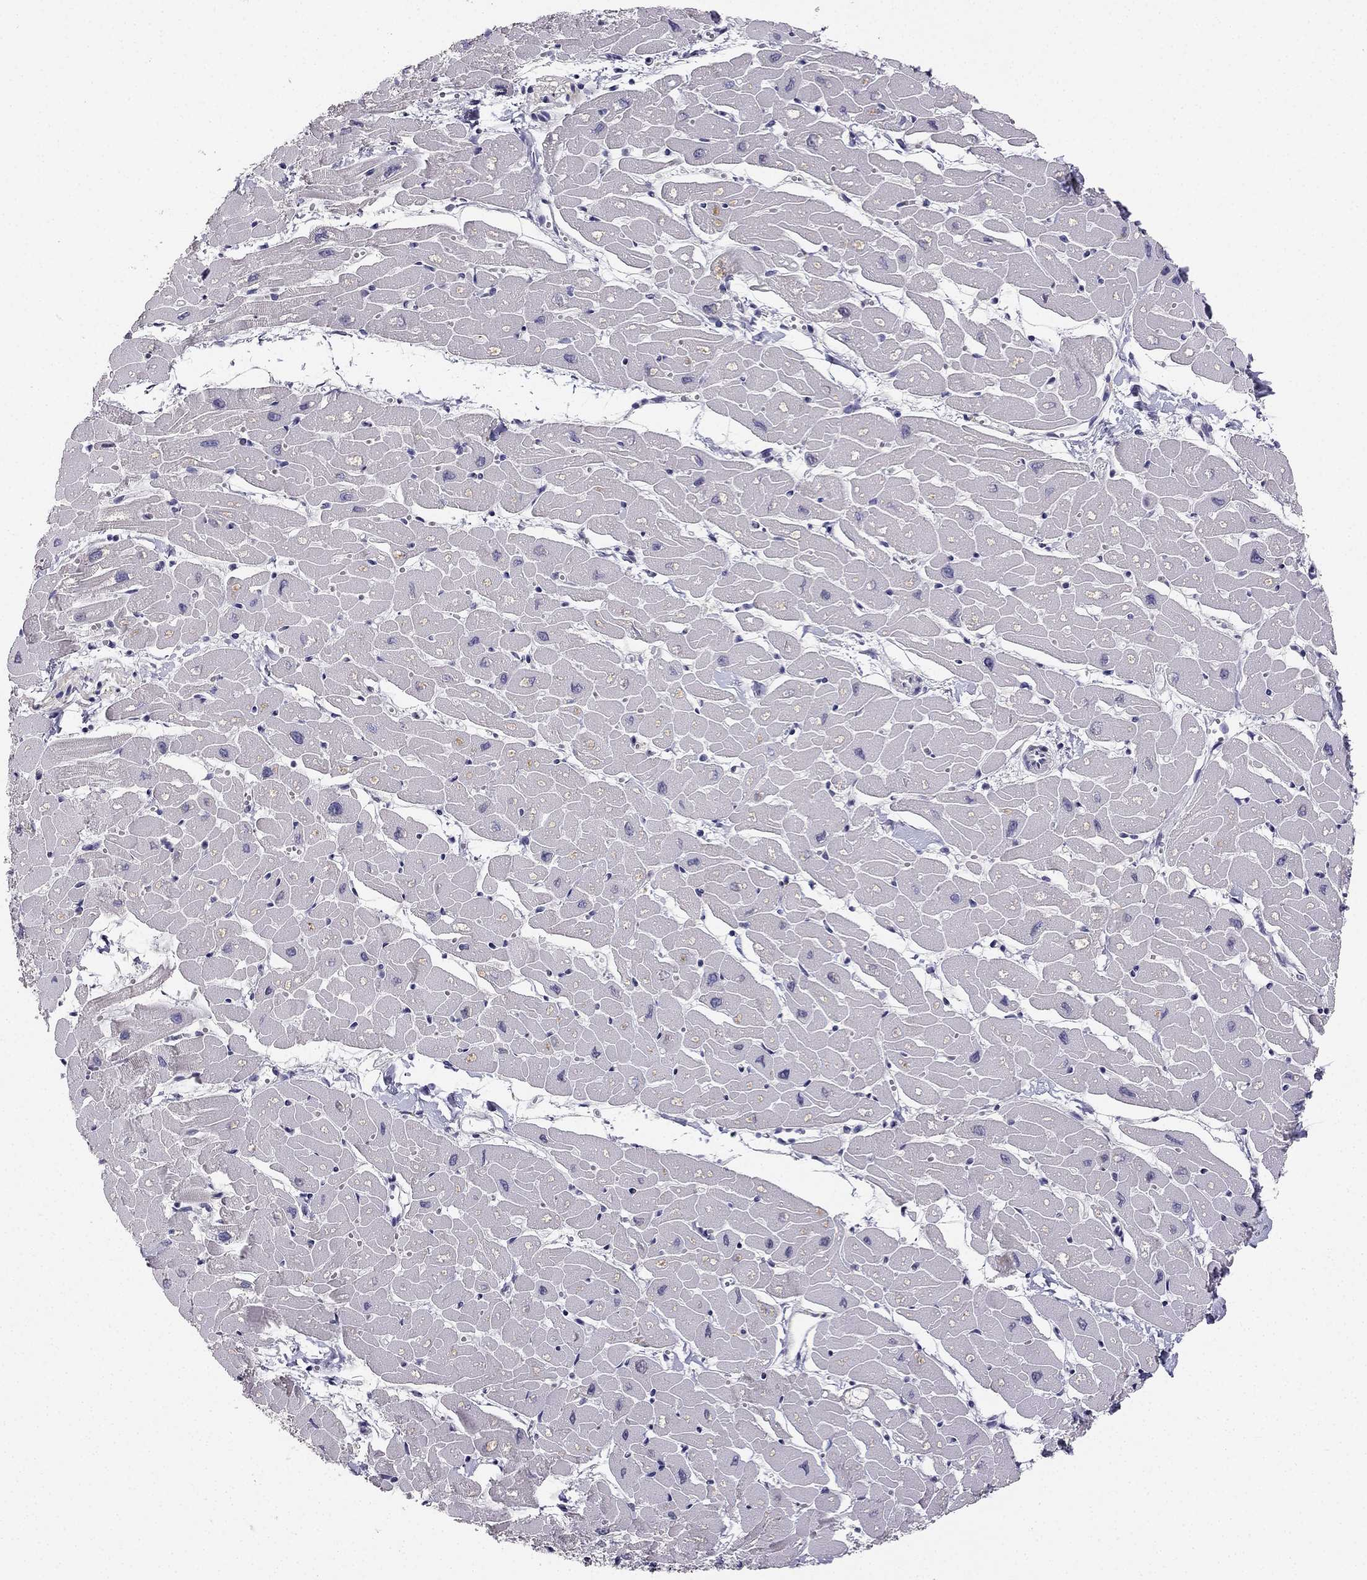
{"staining": {"intensity": "negative", "quantity": "none", "location": "none"}, "tissue": "heart muscle", "cell_type": "Cardiomyocytes", "image_type": "normal", "snomed": [{"axis": "morphology", "description": "Normal tissue, NOS"}, {"axis": "topography", "description": "Heart"}], "caption": "High magnification brightfield microscopy of normal heart muscle stained with DAB (3,3'-diaminobenzidine) (brown) and counterstained with hematoxylin (blue): cardiomyocytes show no significant staining.", "gene": "CALB2", "patient": {"sex": "male", "age": 57}}